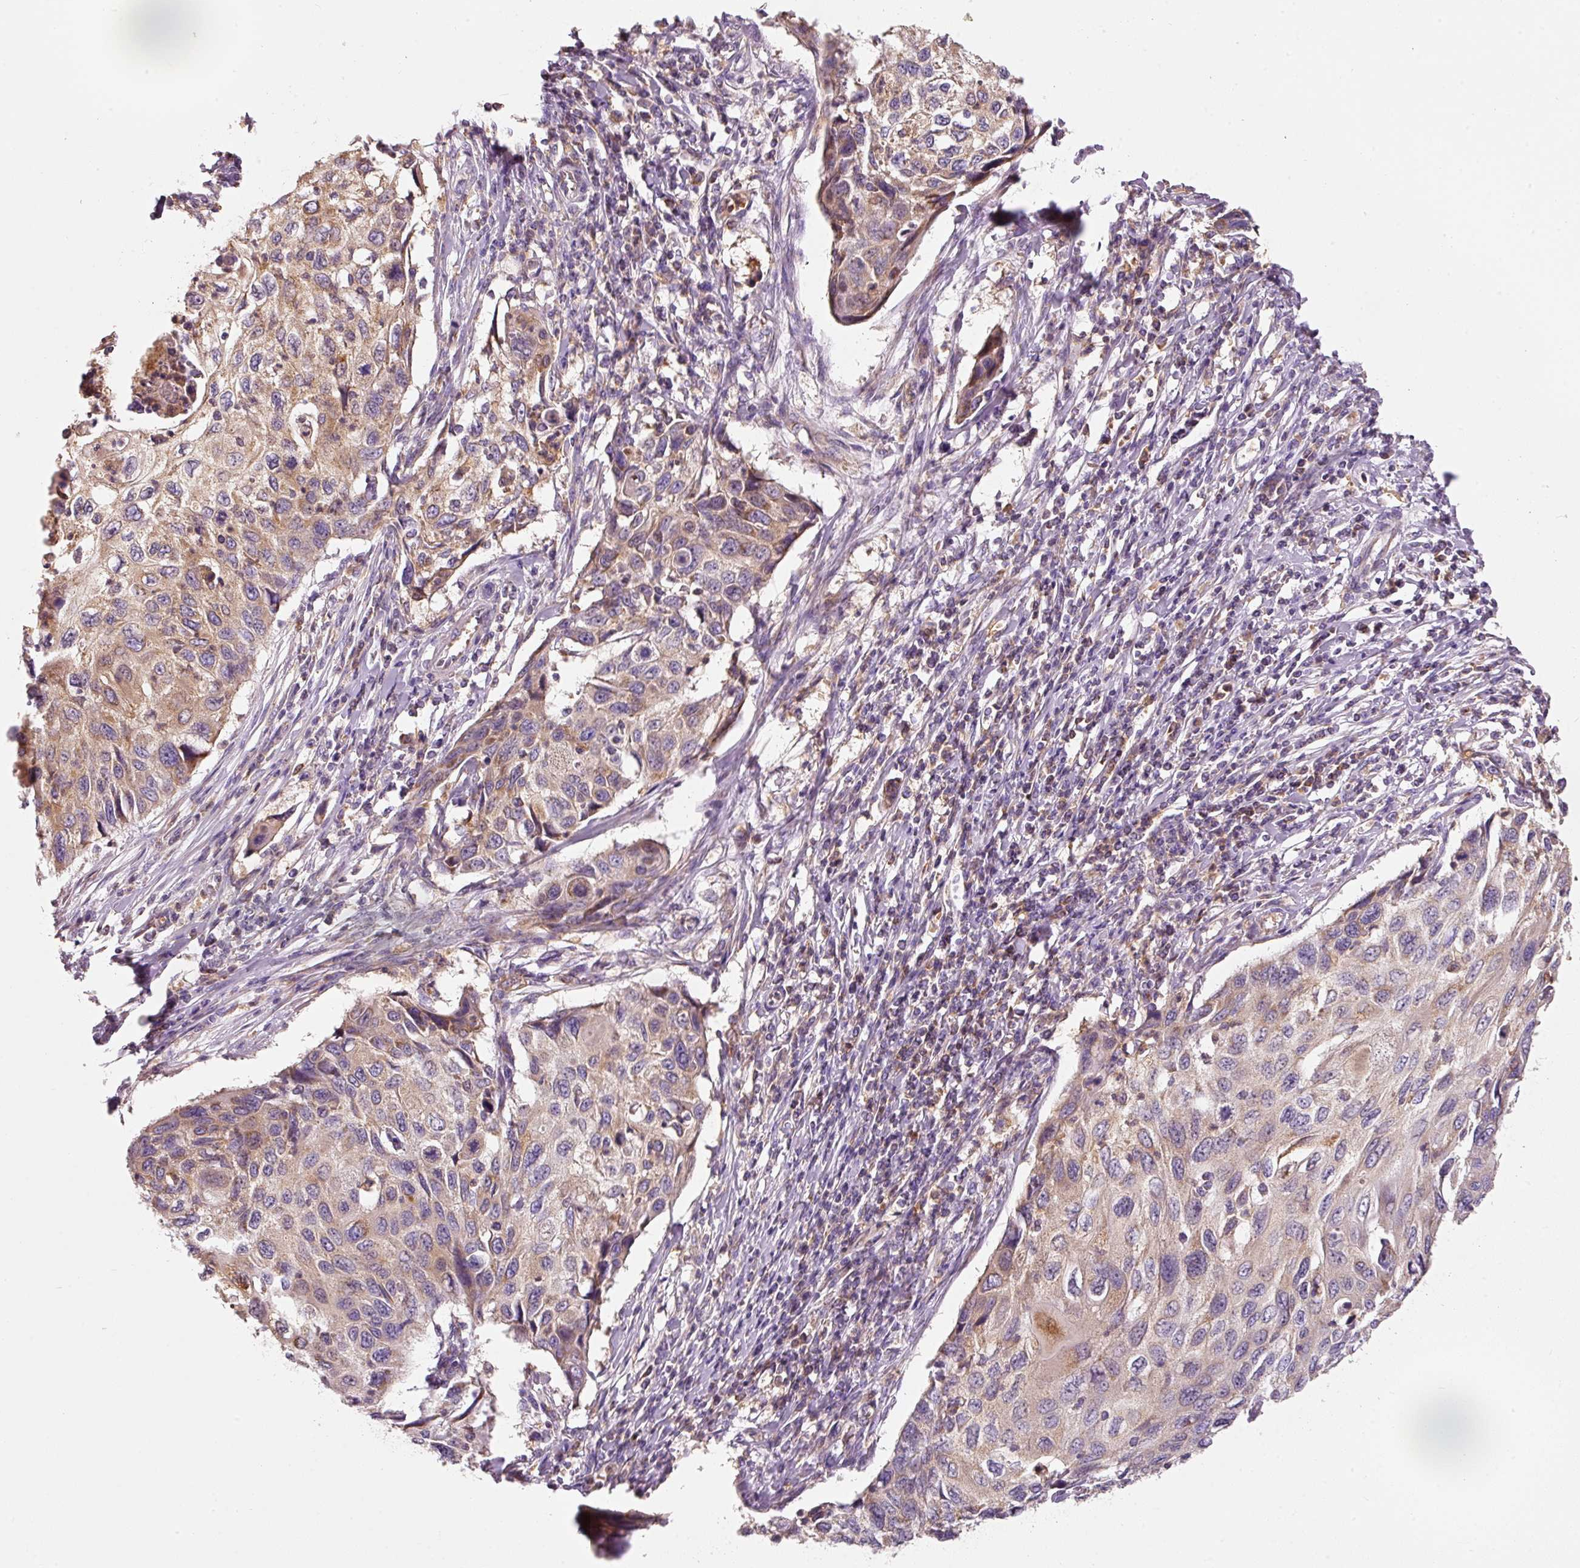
{"staining": {"intensity": "weak", "quantity": "25%-75%", "location": "cytoplasmic/membranous"}, "tissue": "cervical cancer", "cell_type": "Tumor cells", "image_type": "cancer", "snomed": [{"axis": "morphology", "description": "Squamous cell carcinoma, NOS"}, {"axis": "topography", "description": "Cervix"}], "caption": "The immunohistochemical stain highlights weak cytoplasmic/membranous positivity in tumor cells of squamous cell carcinoma (cervical) tissue.", "gene": "IQGAP2", "patient": {"sex": "female", "age": 70}}